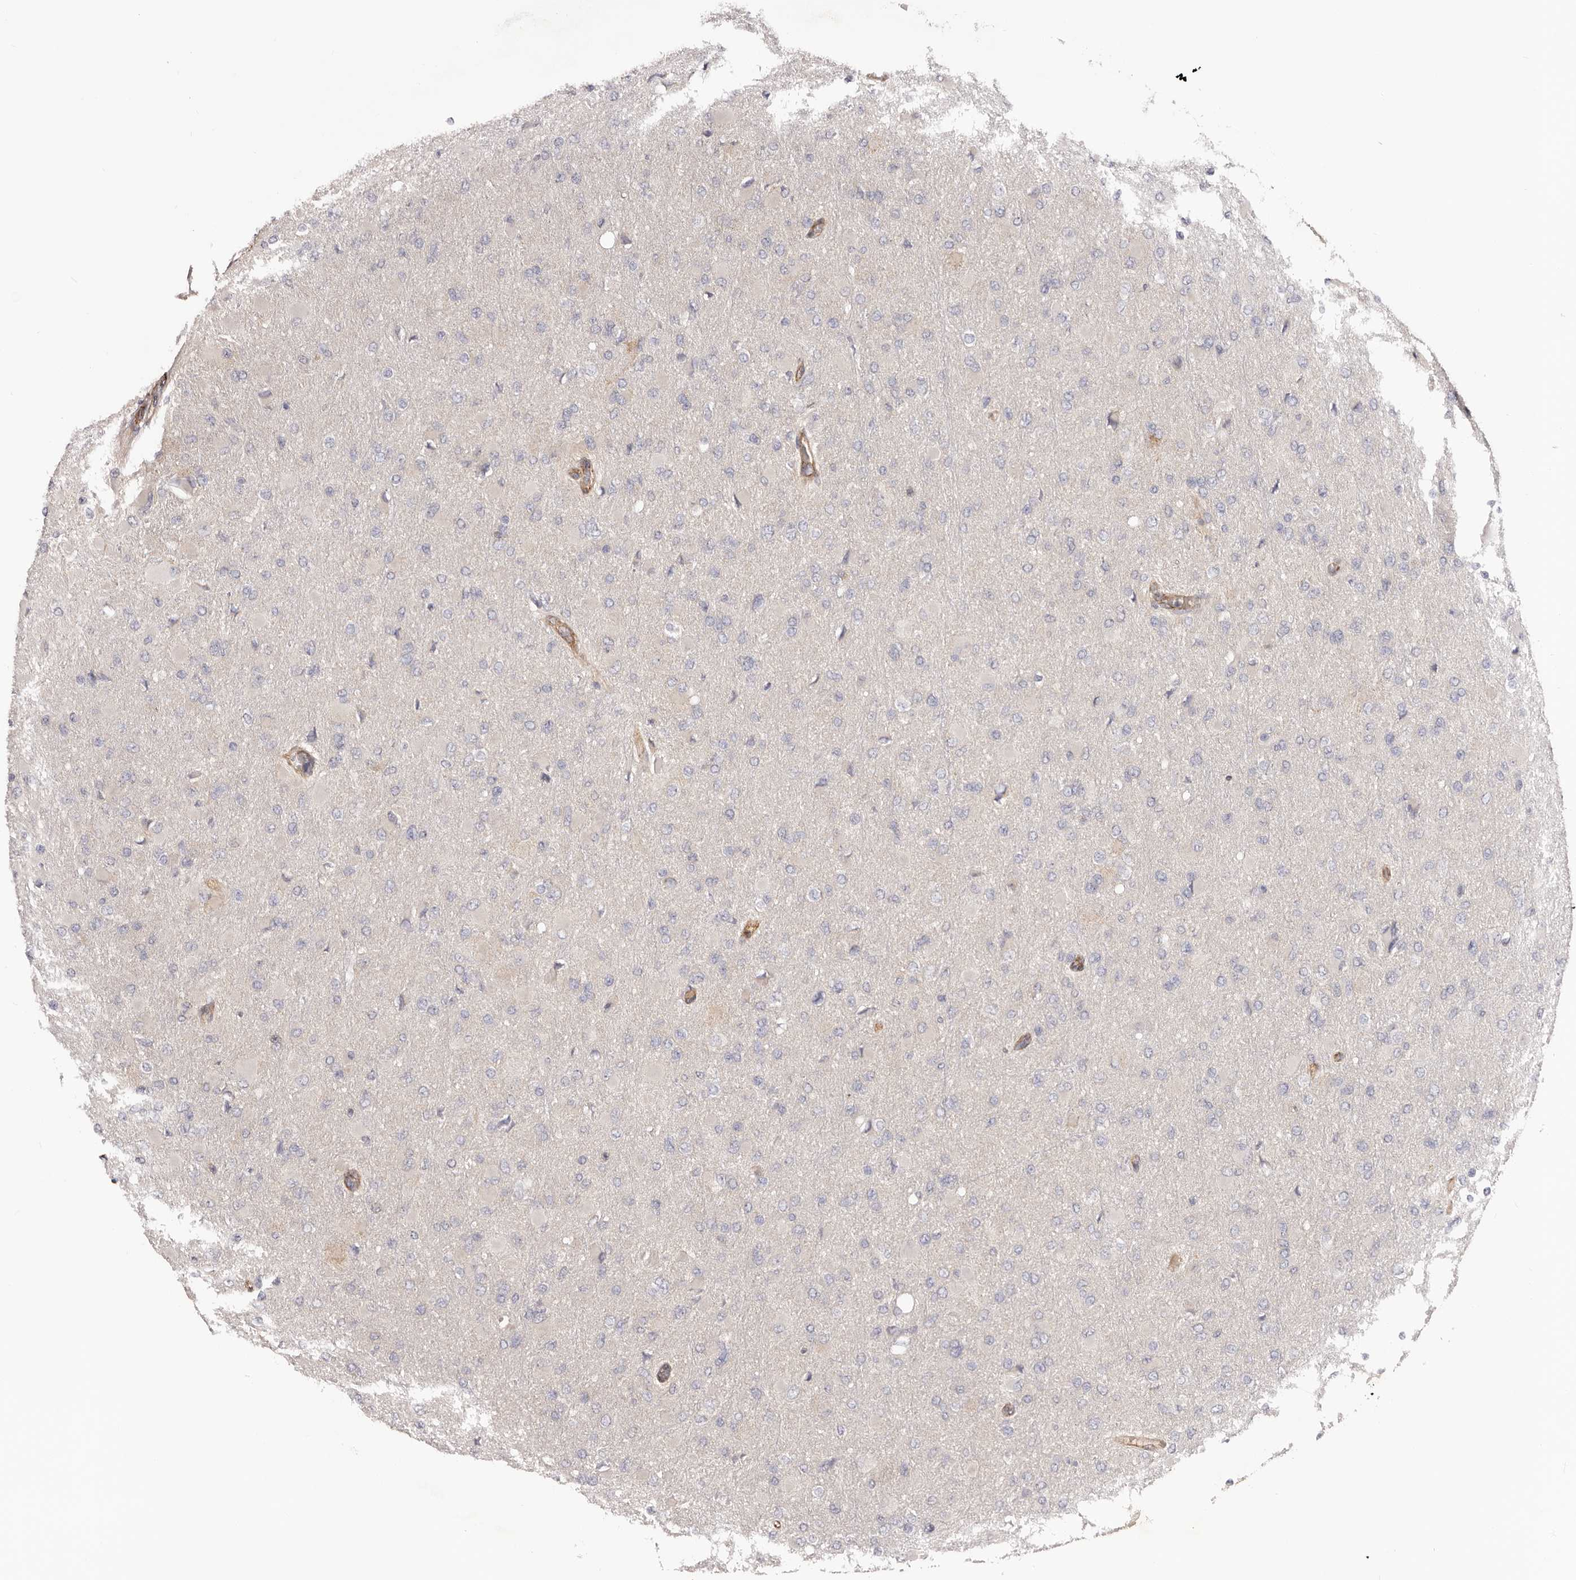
{"staining": {"intensity": "negative", "quantity": "none", "location": "none"}, "tissue": "glioma", "cell_type": "Tumor cells", "image_type": "cancer", "snomed": [{"axis": "morphology", "description": "Glioma, malignant, High grade"}, {"axis": "topography", "description": "Cerebral cortex"}], "caption": "Immunohistochemistry (IHC) image of human glioma stained for a protein (brown), which reveals no staining in tumor cells.", "gene": "DMRT2", "patient": {"sex": "female", "age": 36}}